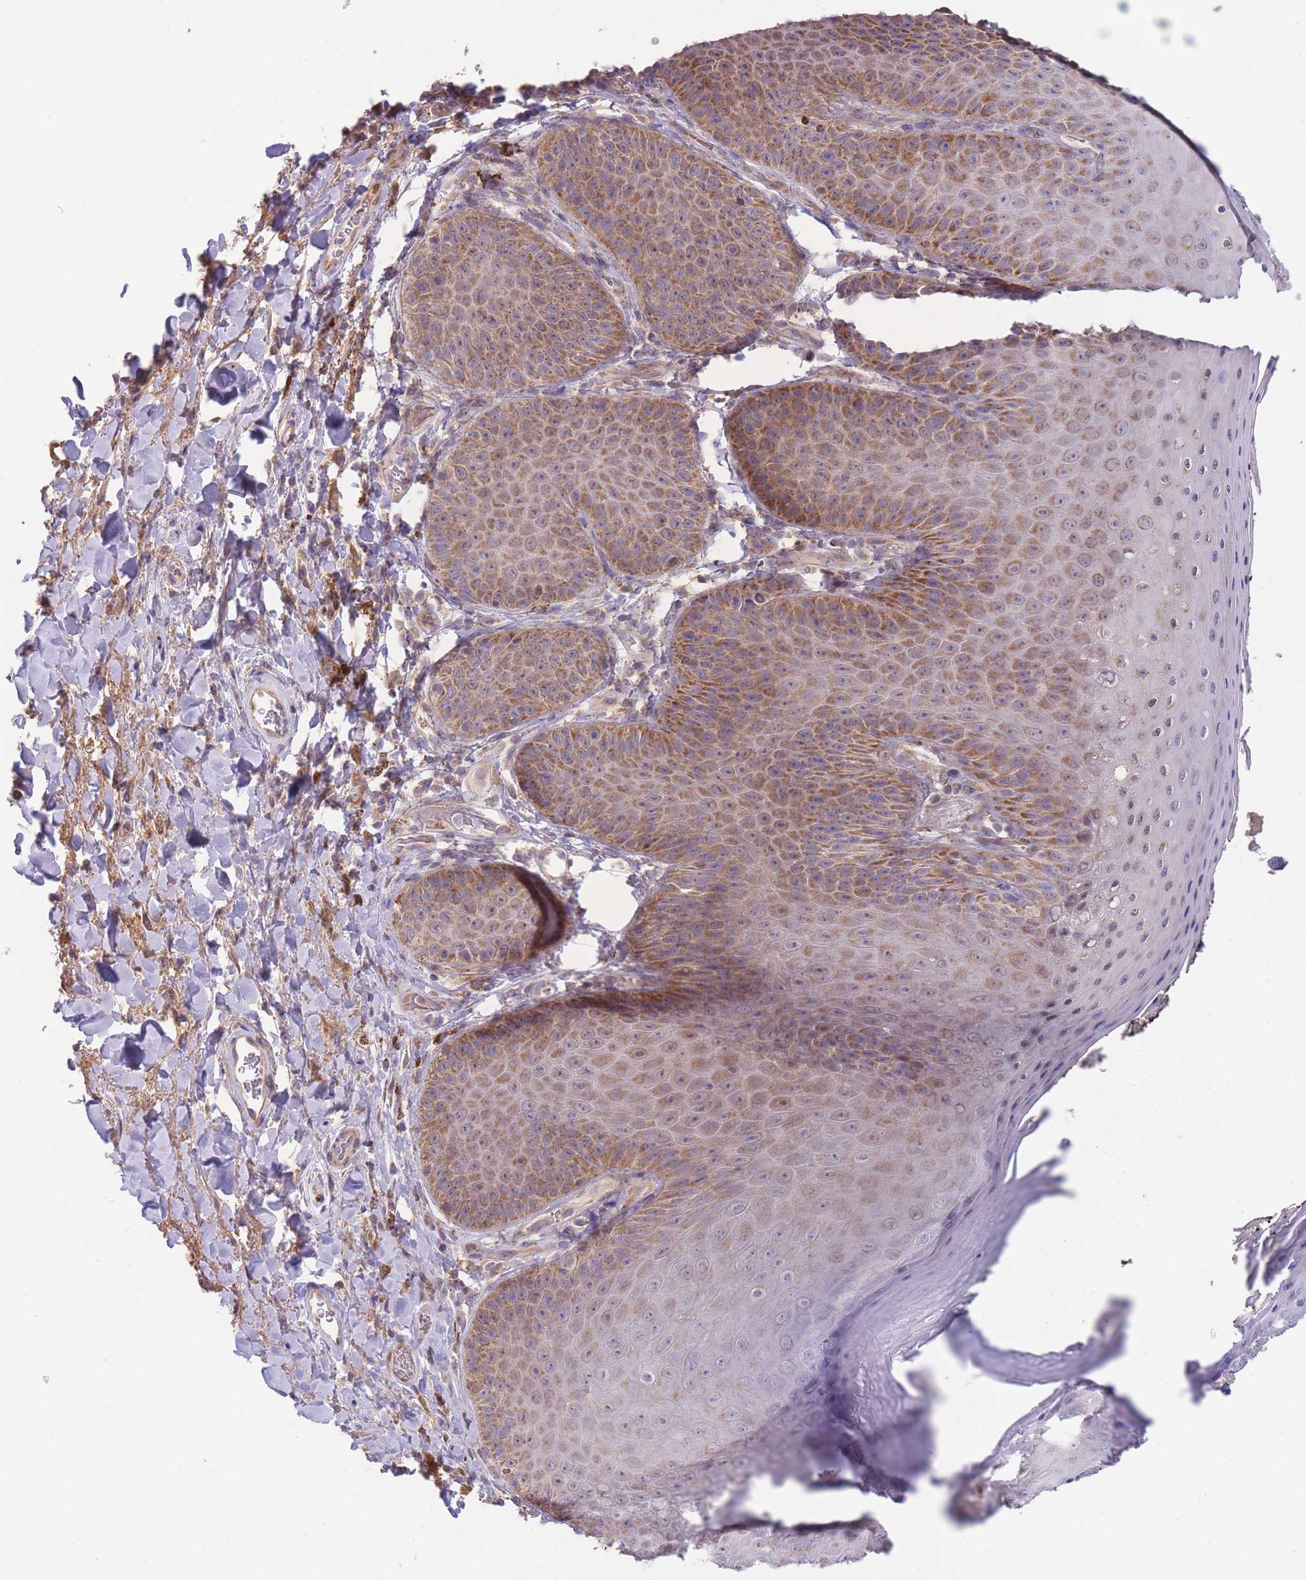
{"staining": {"intensity": "moderate", "quantity": ">75%", "location": "cytoplasmic/membranous"}, "tissue": "skin", "cell_type": "Epidermal cells", "image_type": "normal", "snomed": [{"axis": "morphology", "description": "Normal tissue, NOS"}, {"axis": "topography", "description": "Anal"}, {"axis": "topography", "description": "Peripheral nerve tissue"}], "caption": "This photomicrograph demonstrates immunohistochemistry staining of benign skin, with medium moderate cytoplasmic/membranous expression in about >75% of epidermal cells.", "gene": "SLC25A42", "patient": {"sex": "male", "age": 53}}